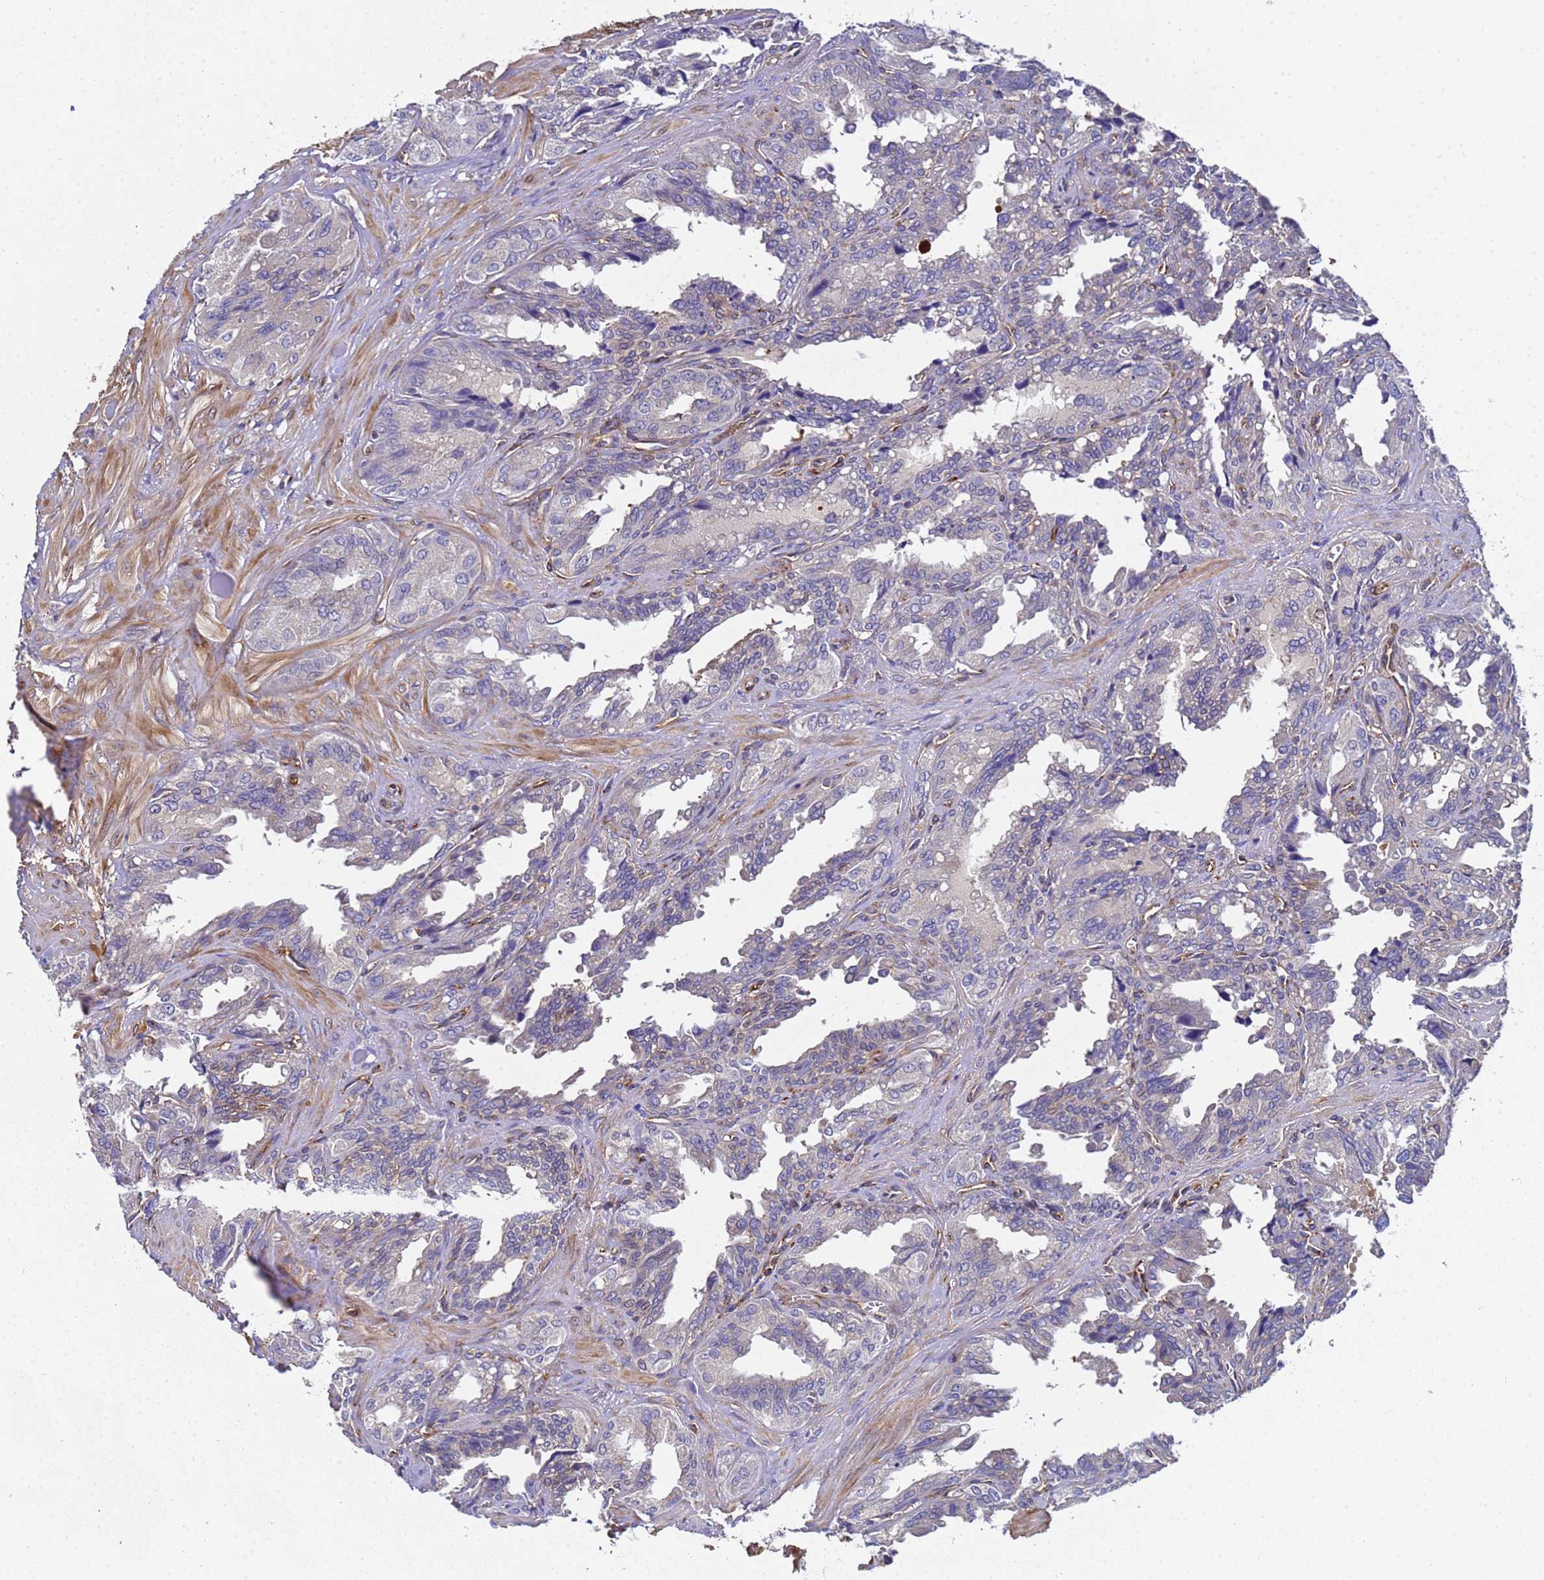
{"staining": {"intensity": "moderate", "quantity": "25%-75%", "location": "cytoplasmic/membranous"}, "tissue": "seminal vesicle", "cell_type": "Glandular cells", "image_type": "normal", "snomed": [{"axis": "morphology", "description": "Normal tissue, NOS"}, {"axis": "topography", "description": "Seminal veicle"}], "caption": "The immunohistochemical stain shows moderate cytoplasmic/membranous expression in glandular cells of unremarkable seminal vesicle. Nuclei are stained in blue.", "gene": "MOCS1", "patient": {"sex": "male", "age": 67}}